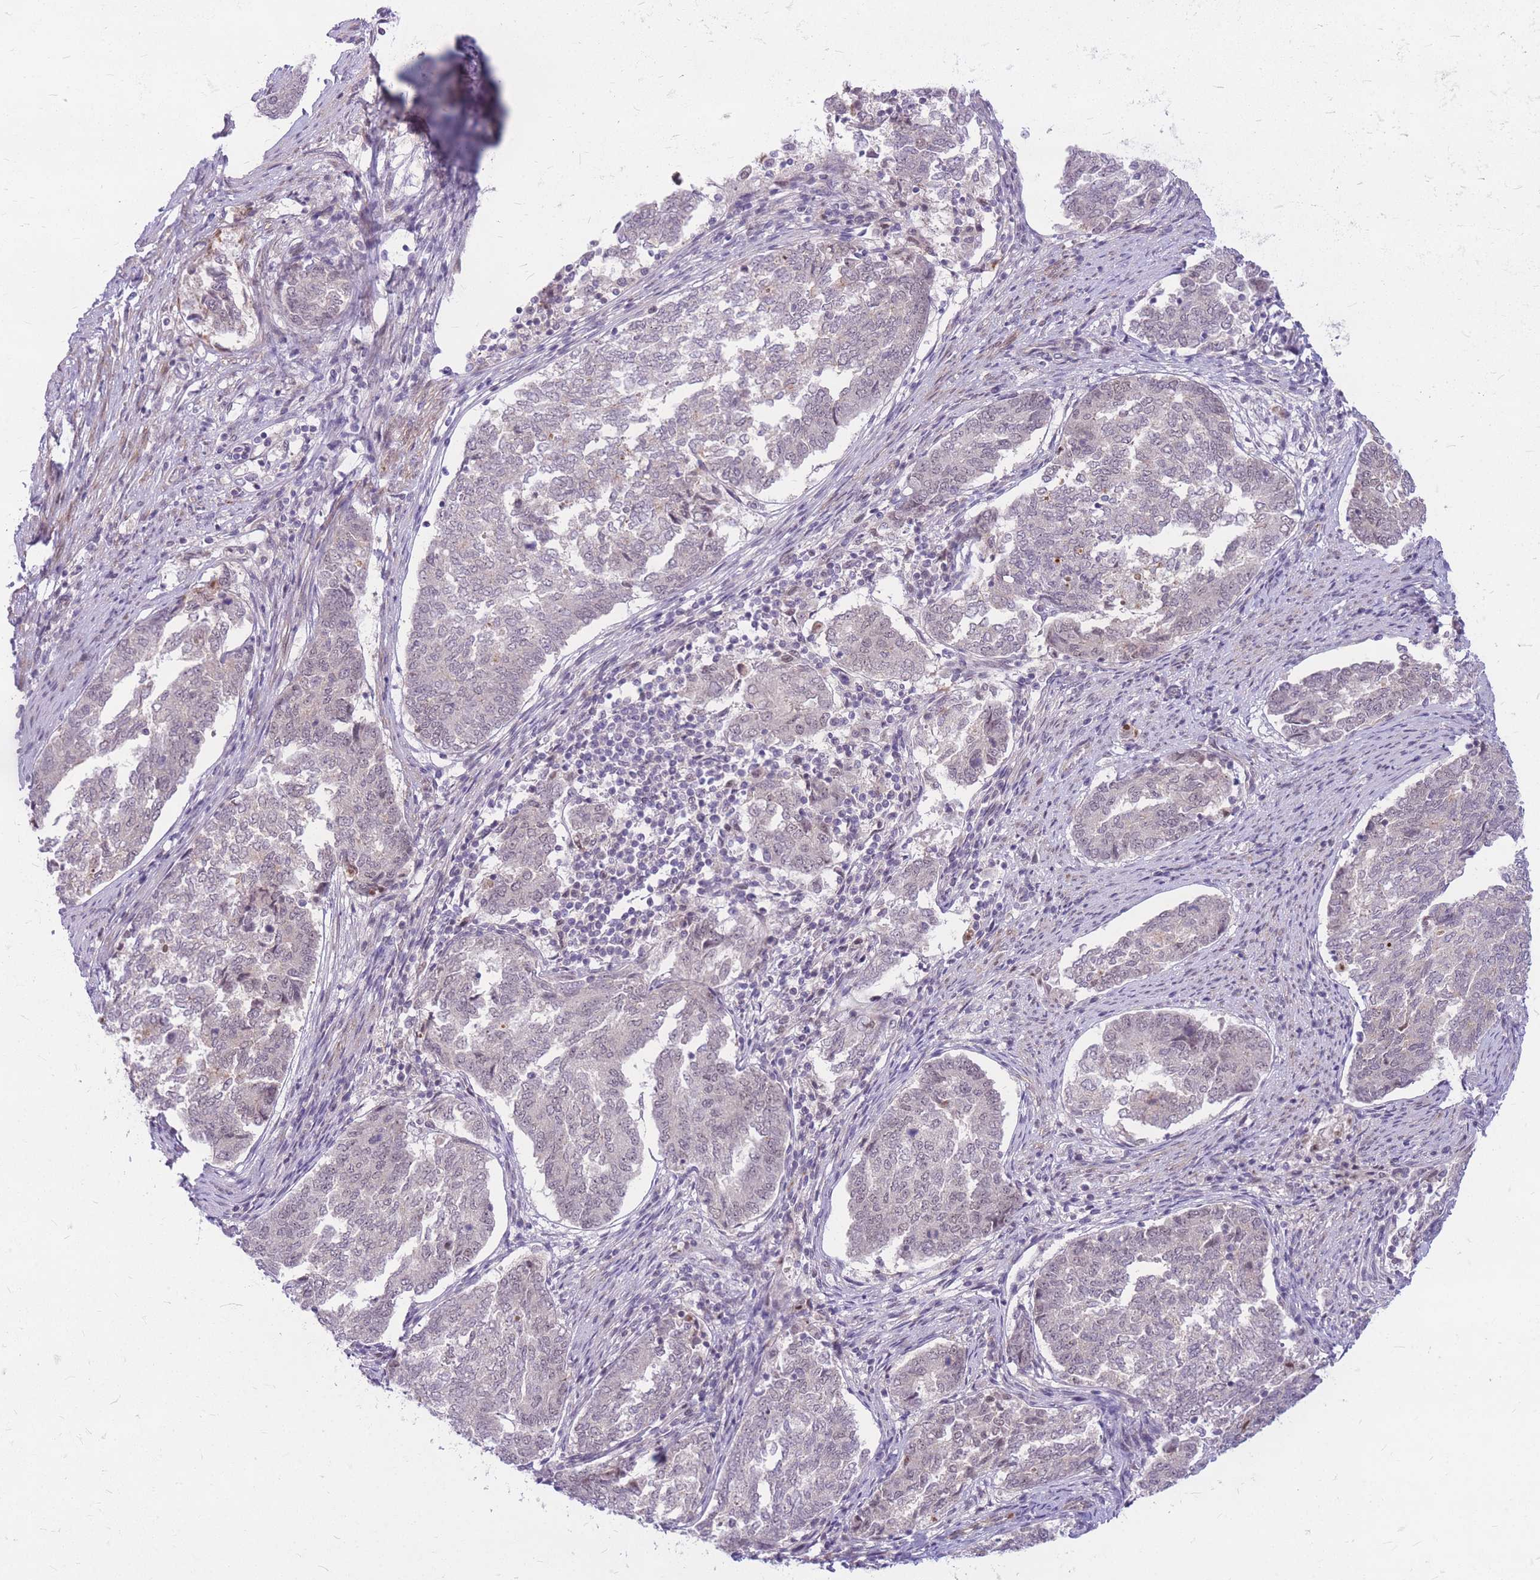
{"staining": {"intensity": "negative", "quantity": "none", "location": "none"}, "tissue": "endometrial cancer", "cell_type": "Tumor cells", "image_type": "cancer", "snomed": [{"axis": "morphology", "description": "Adenocarcinoma, NOS"}, {"axis": "topography", "description": "Endometrium"}], "caption": "Immunohistochemical staining of human endometrial cancer reveals no significant expression in tumor cells. (IHC, brightfield microscopy, high magnification).", "gene": "ERCC2", "patient": {"sex": "female", "age": 80}}